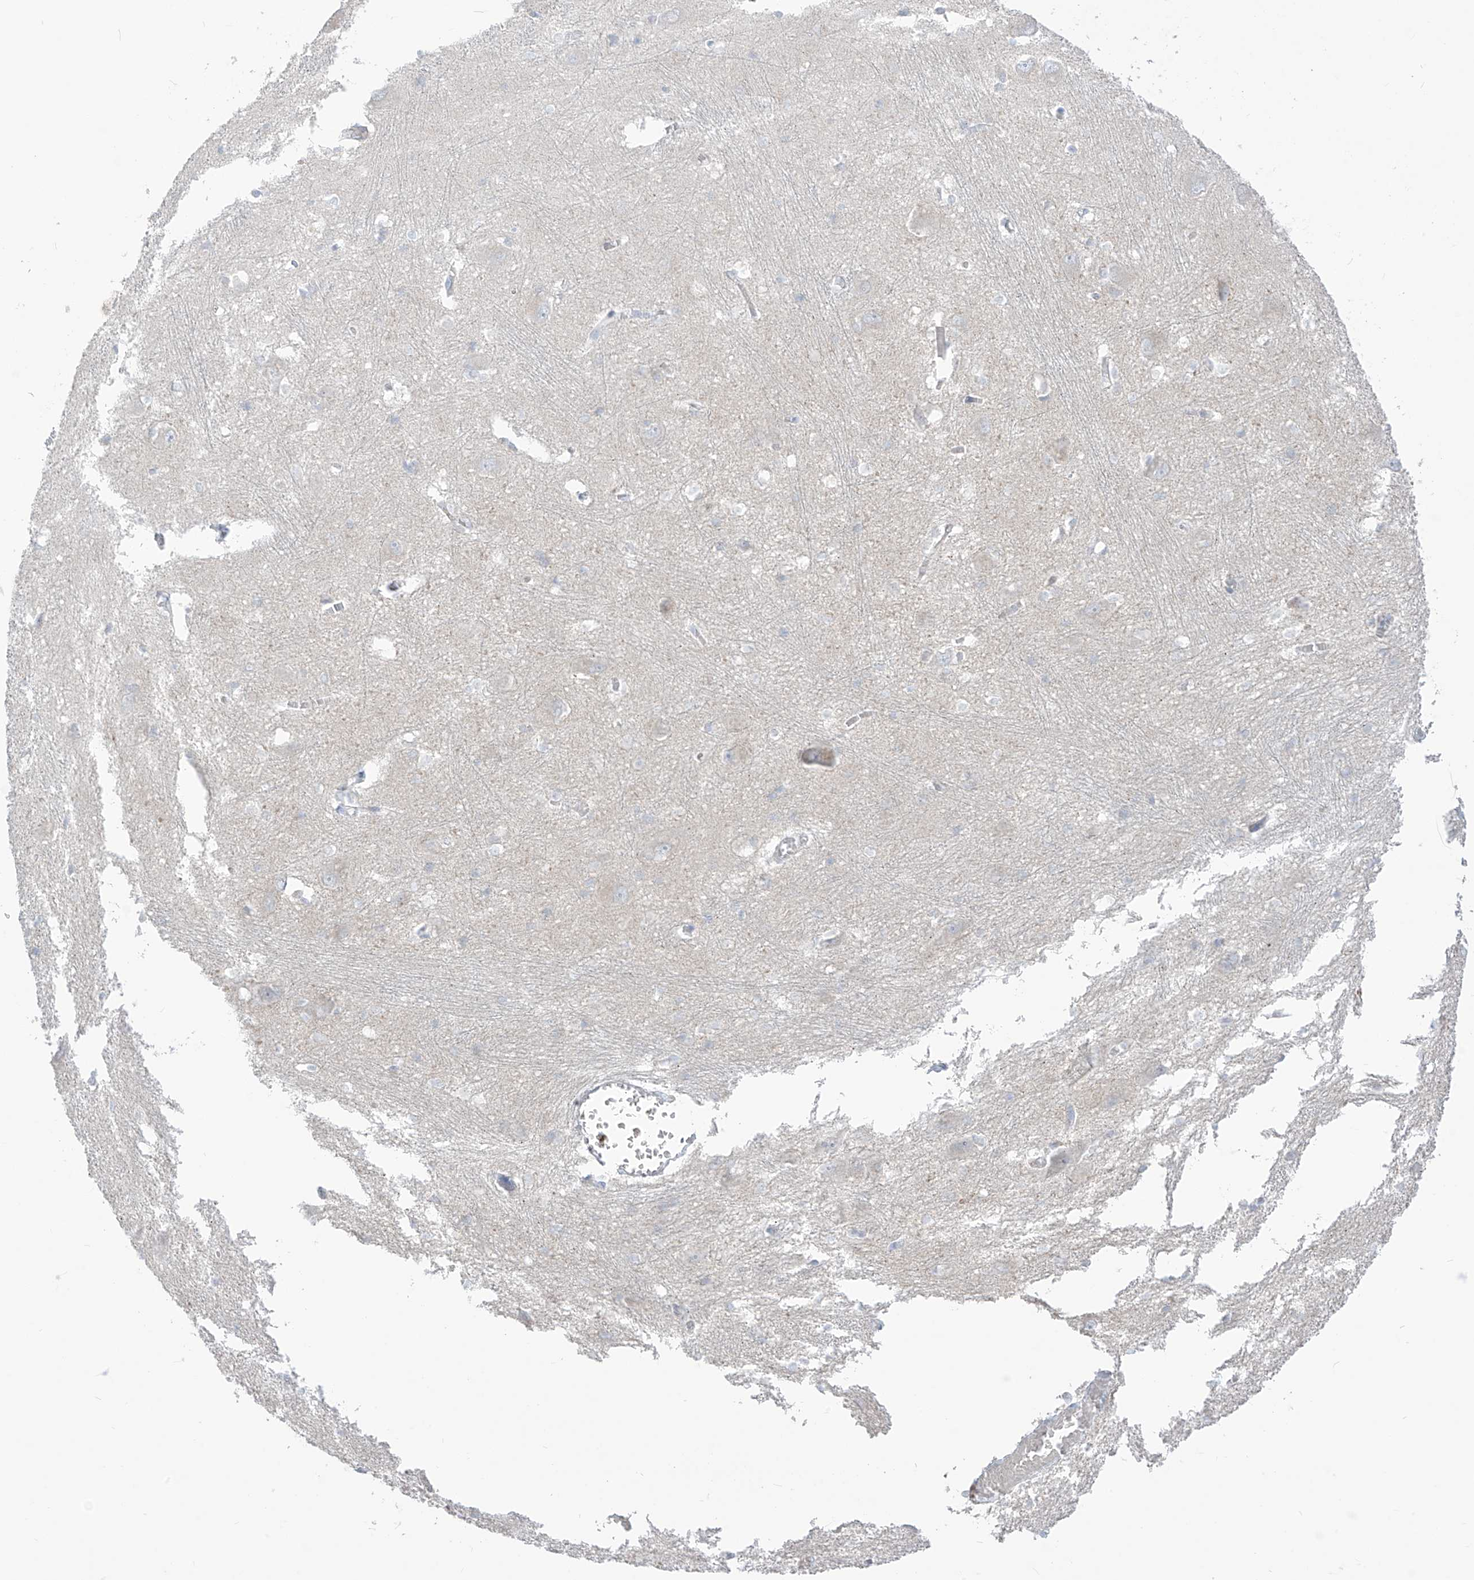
{"staining": {"intensity": "negative", "quantity": "none", "location": "none"}, "tissue": "caudate", "cell_type": "Glial cells", "image_type": "normal", "snomed": [{"axis": "morphology", "description": "Normal tissue, NOS"}, {"axis": "topography", "description": "Lateral ventricle wall"}], "caption": "Image shows no protein expression in glial cells of benign caudate. (Brightfield microscopy of DAB (3,3'-diaminobenzidine) immunohistochemistry at high magnification).", "gene": "ASPRV1", "patient": {"sex": "male", "age": 37}}